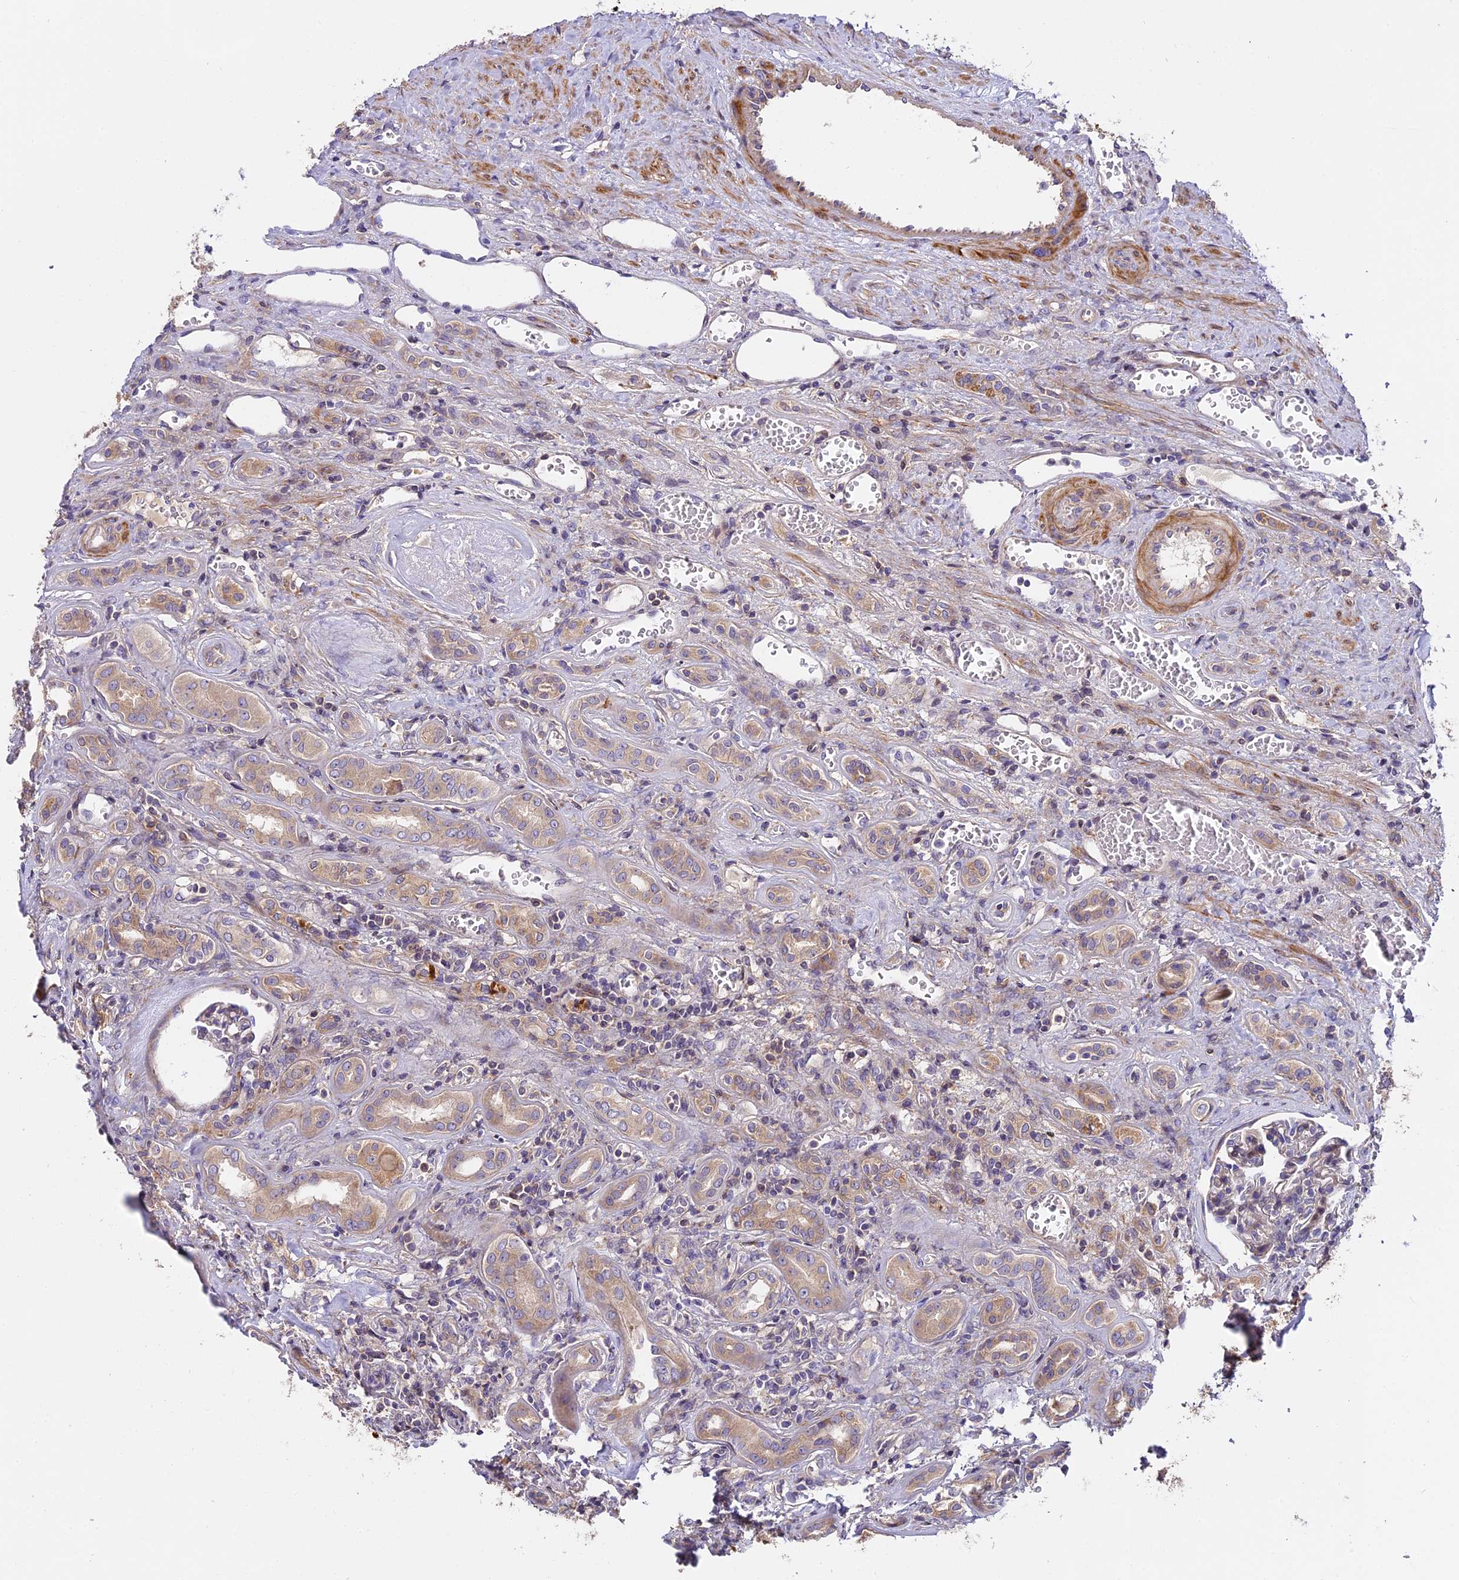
{"staining": {"intensity": "weak", "quantity": "<25%", "location": "cytoplasmic/membranous"}, "tissue": "kidney", "cell_type": "Cells in glomeruli", "image_type": "normal", "snomed": [{"axis": "morphology", "description": "Normal tissue, NOS"}, {"axis": "morphology", "description": "Adenocarcinoma, NOS"}, {"axis": "topography", "description": "Kidney"}], "caption": "Image shows no protein expression in cells in glomeruli of benign kidney. (DAB immunohistochemistry (IHC) with hematoxylin counter stain).", "gene": "FAM98C", "patient": {"sex": "female", "age": 68}}